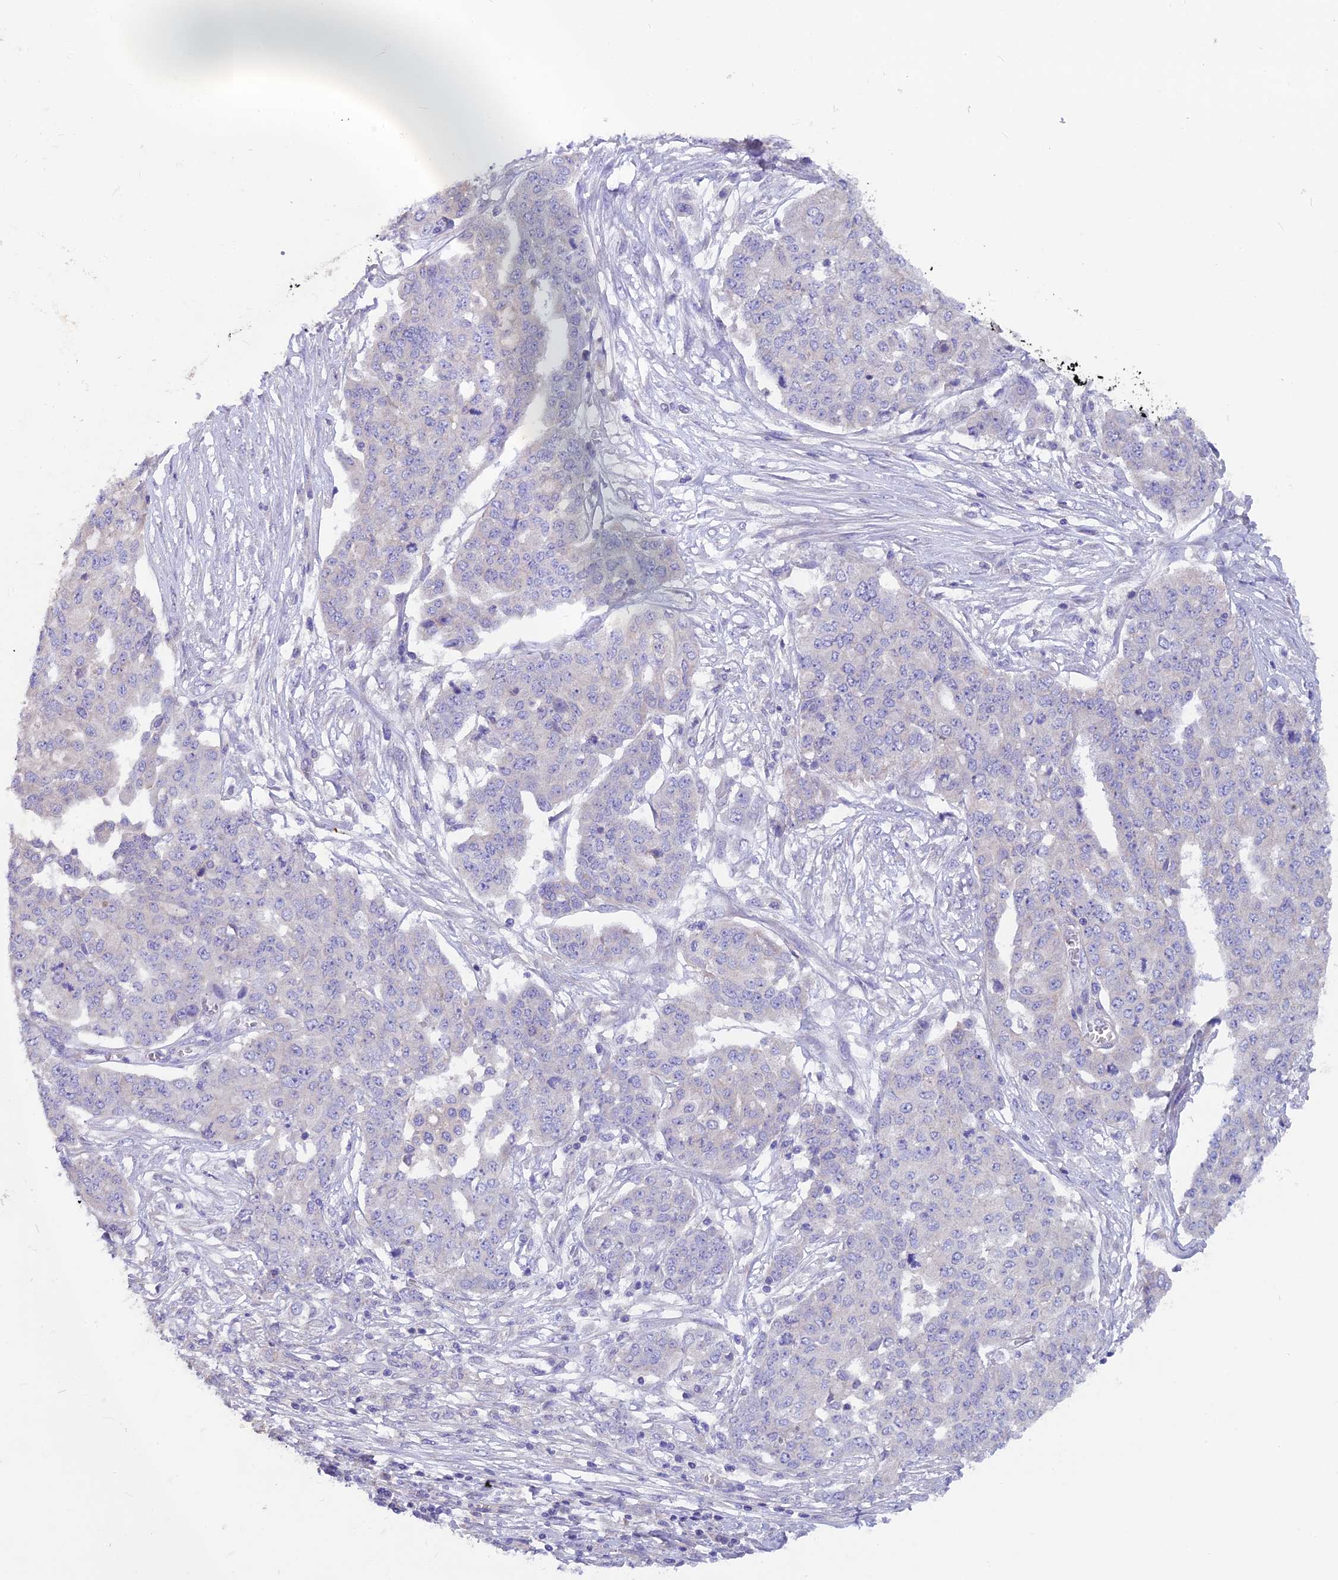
{"staining": {"intensity": "negative", "quantity": "none", "location": "none"}, "tissue": "ovarian cancer", "cell_type": "Tumor cells", "image_type": "cancer", "snomed": [{"axis": "morphology", "description": "Cystadenocarcinoma, serous, NOS"}, {"axis": "topography", "description": "Soft tissue"}, {"axis": "topography", "description": "Ovary"}], "caption": "IHC image of neoplastic tissue: human ovarian serous cystadenocarcinoma stained with DAB (3,3'-diaminobenzidine) displays no significant protein positivity in tumor cells. (Brightfield microscopy of DAB (3,3'-diaminobenzidine) immunohistochemistry (IHC) at high magnification).", "gene": "PZP", "patient": {"sex": "female", "age": 57}}